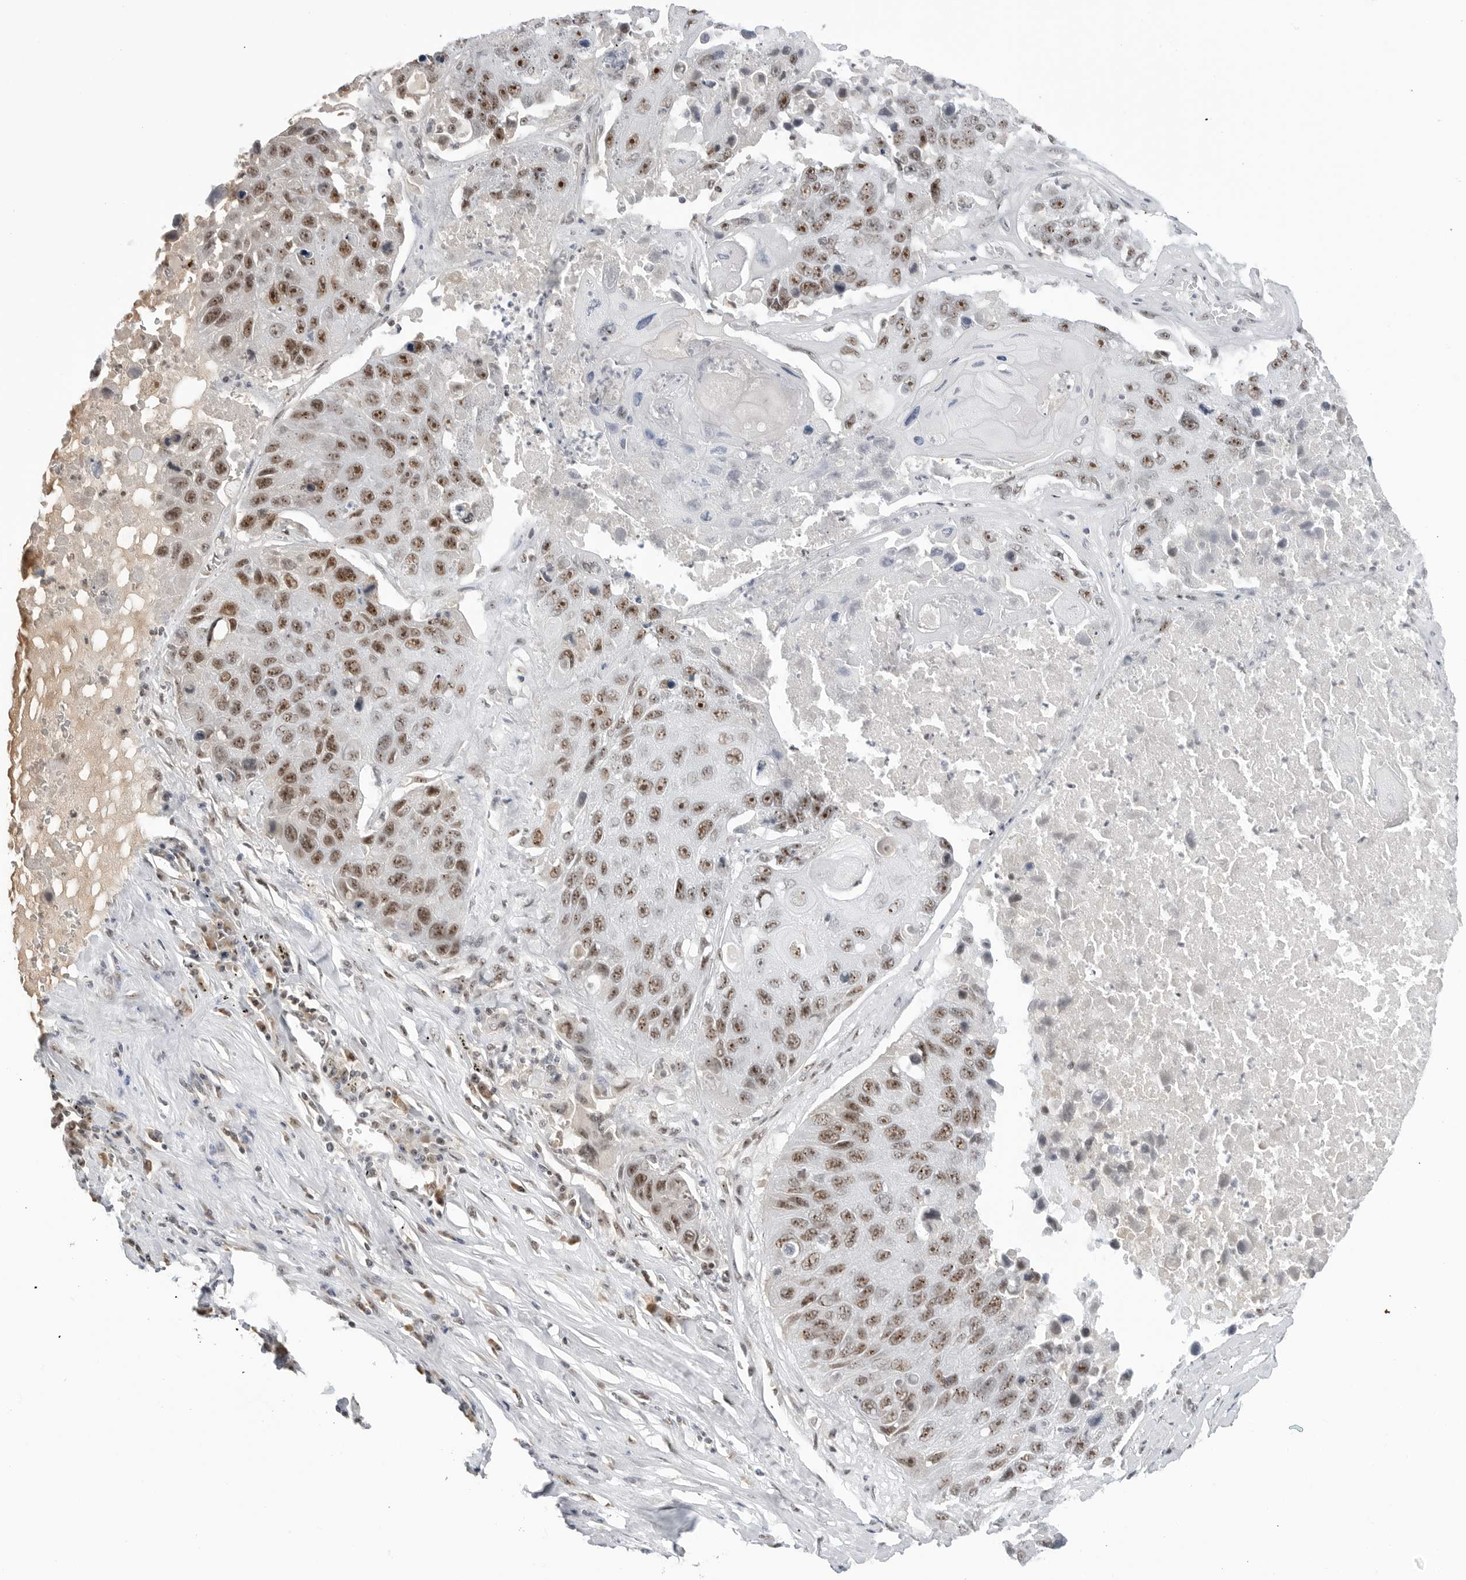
{"staining": {"intensity": "moderate", "quantity": ">75%", "location": "nuclear"}, "tissue": "lung cancer", "cell_type": "Tumor cells", "image_type": "cancer", "snomed": [{"axis": "morphology", "description": "Squamous cell carcinoma, NOS"}, {"axis": "topography", "description": "Lung"}], "caption": "Moderate nuclear positivity for a protein is present in about >75% of tumor cells of lung cancer using IHC.", "gene": "WRAP53", "patient": {"sex": "male", "age": 61}}